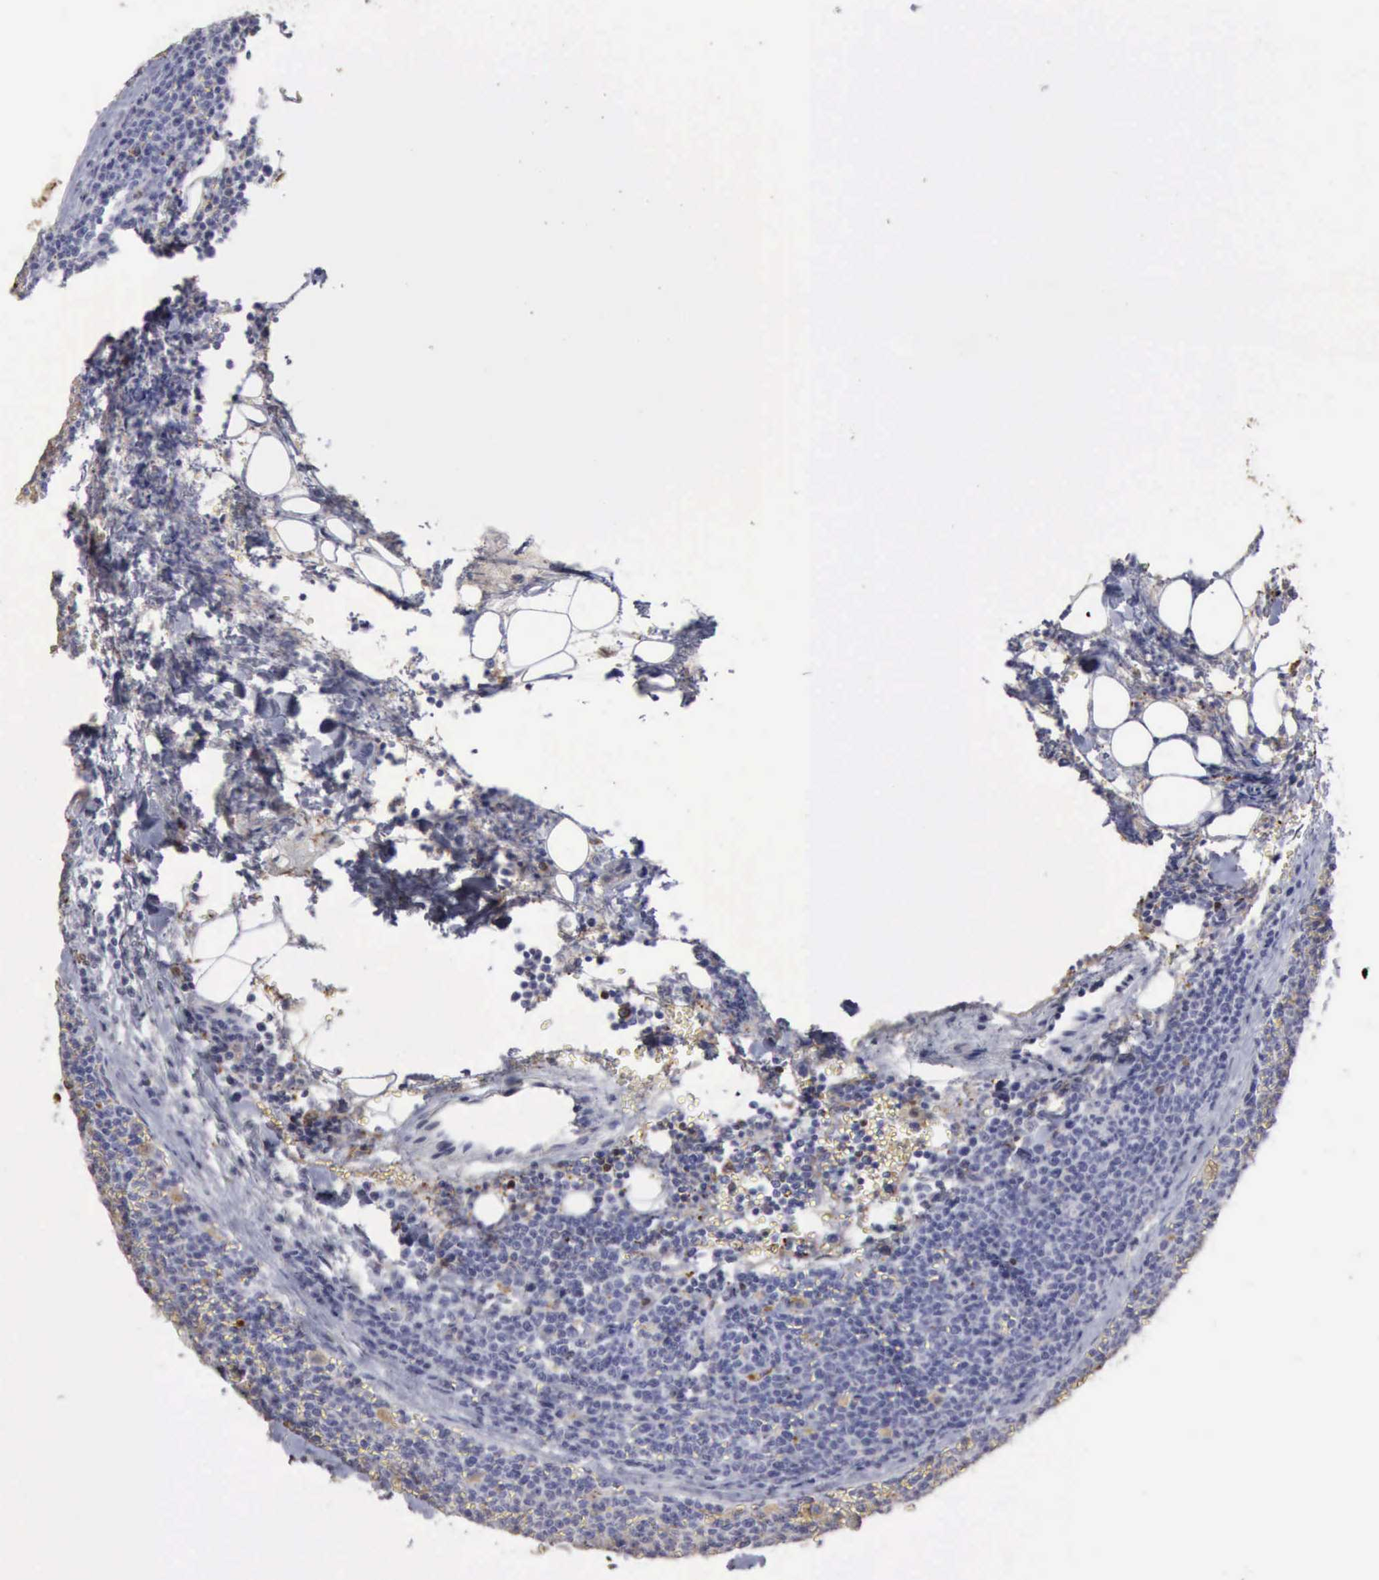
{"staining": {"intensity": "negative", "quantity": "none", "location": "none"}, "tissue": "lymphoma", "cell_type": "Tumor cells", "image_type": "cancer", "snomed": [{"axis": "morphology", "description": "Malignant lymphoma, non-Hodgkin's type, Low grade"}, {"axis": "topography", "description": "Lymph node"}], "caption": "Human malignant lymphoma, non-Hodgkin's type (low-grade) stained for a protein using immunohistochemistry displays no positivity in tumor cells.", "gene": "SERPINA1", "patient": {"sex": "male", "age": 50}}